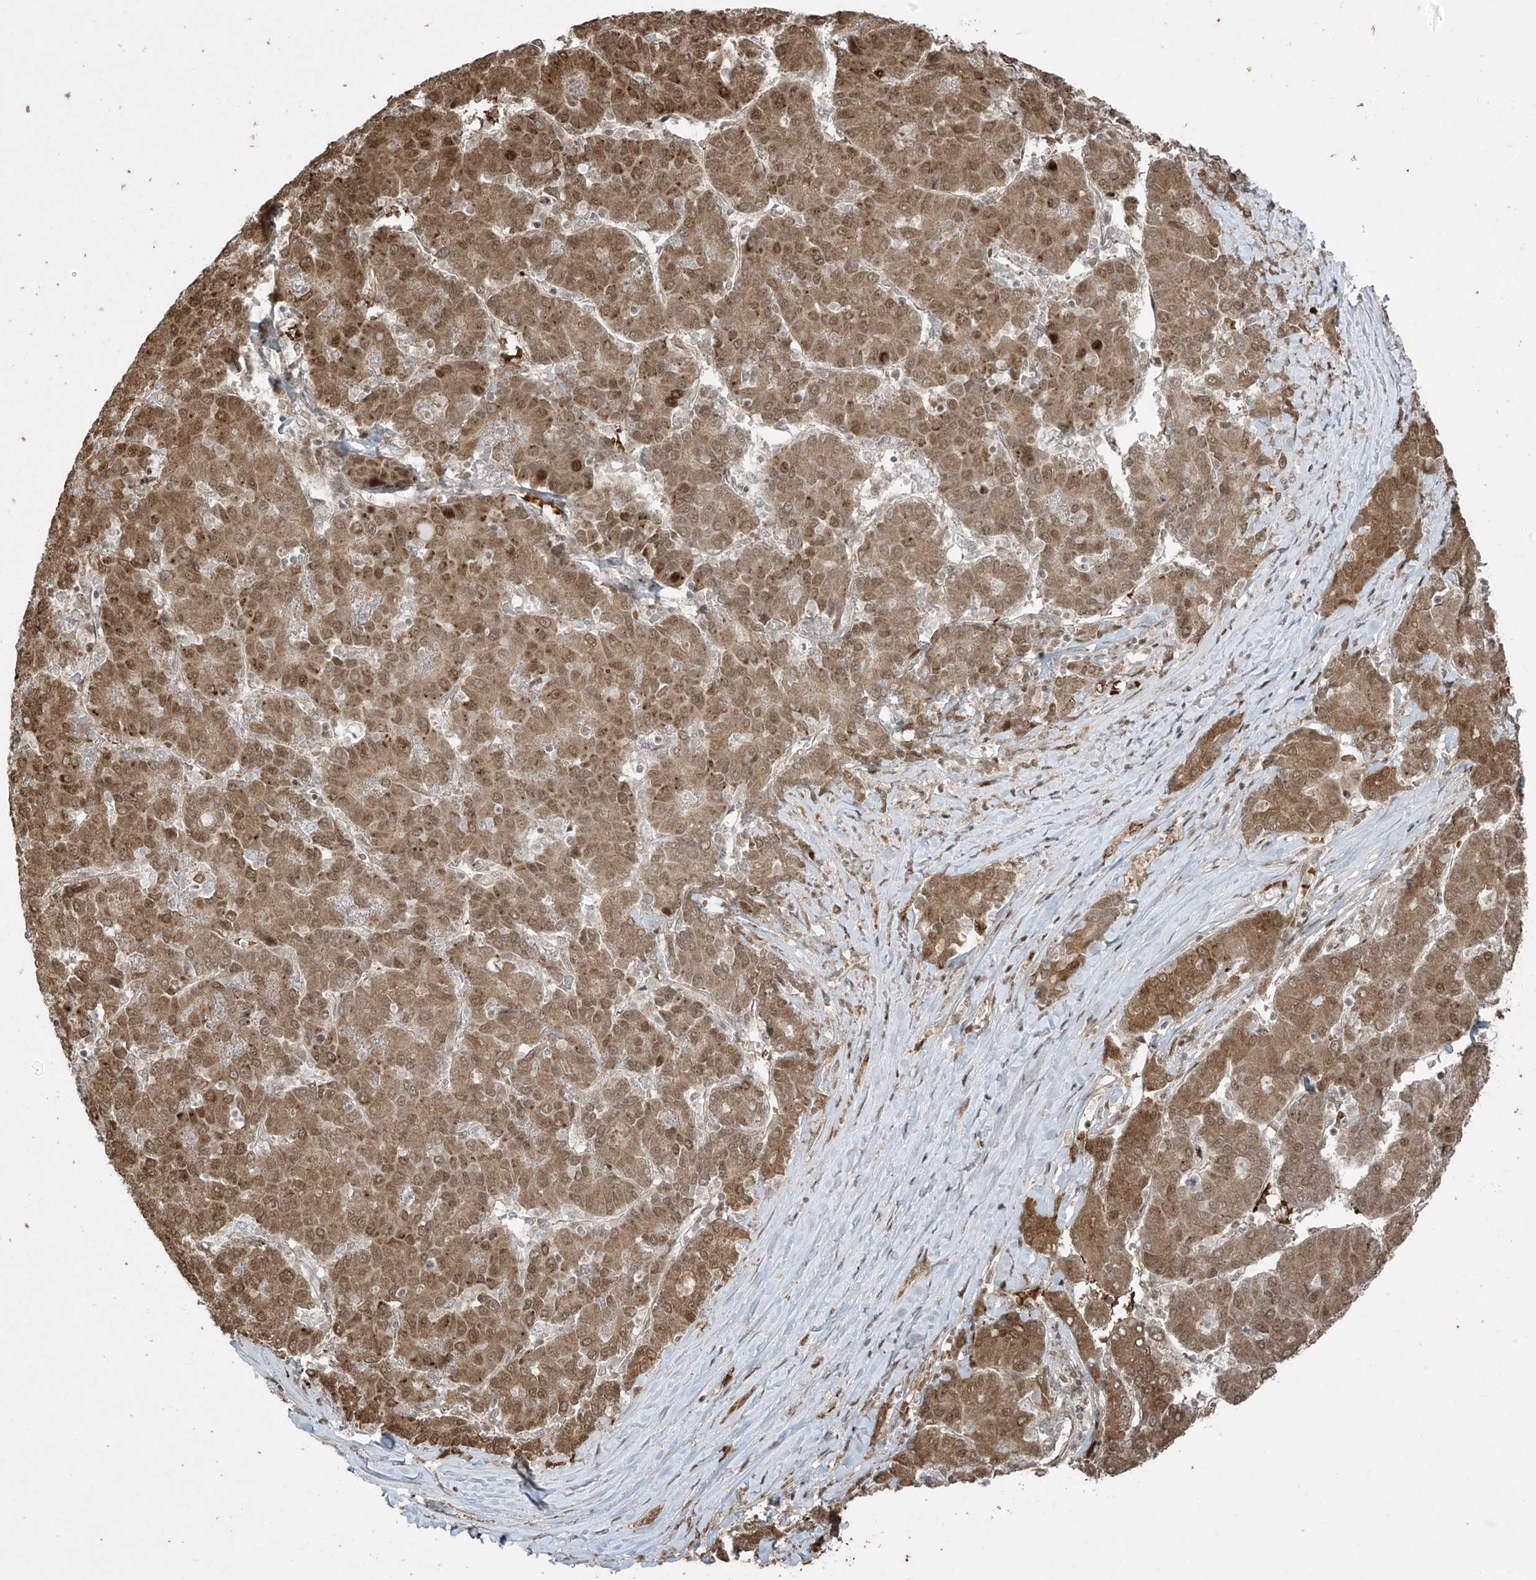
{"staining": {"intensity": "moderate", "quantity": ">75%", "location": "cytoplasmic/membranous,nuclear"}, "tissue": "liver cancer", "cell_type": "Tumor cells", "image_type": "cancer", "snomed": [{"axis": "morphology", "description": "Carcinoma, Hepatocellular, NOS"}, {"axis": "topography", "description": "Liver"}], "caption": "Immunohistochemical staining of liver cancer (hepatocellular carcinoma) demonstrates moderate cytoplasmic/membranous and nuclear protein positivity in about >75% of tumor cells.", "gene": "TTC22", "patient": {"sex": "male", "age": 65}}